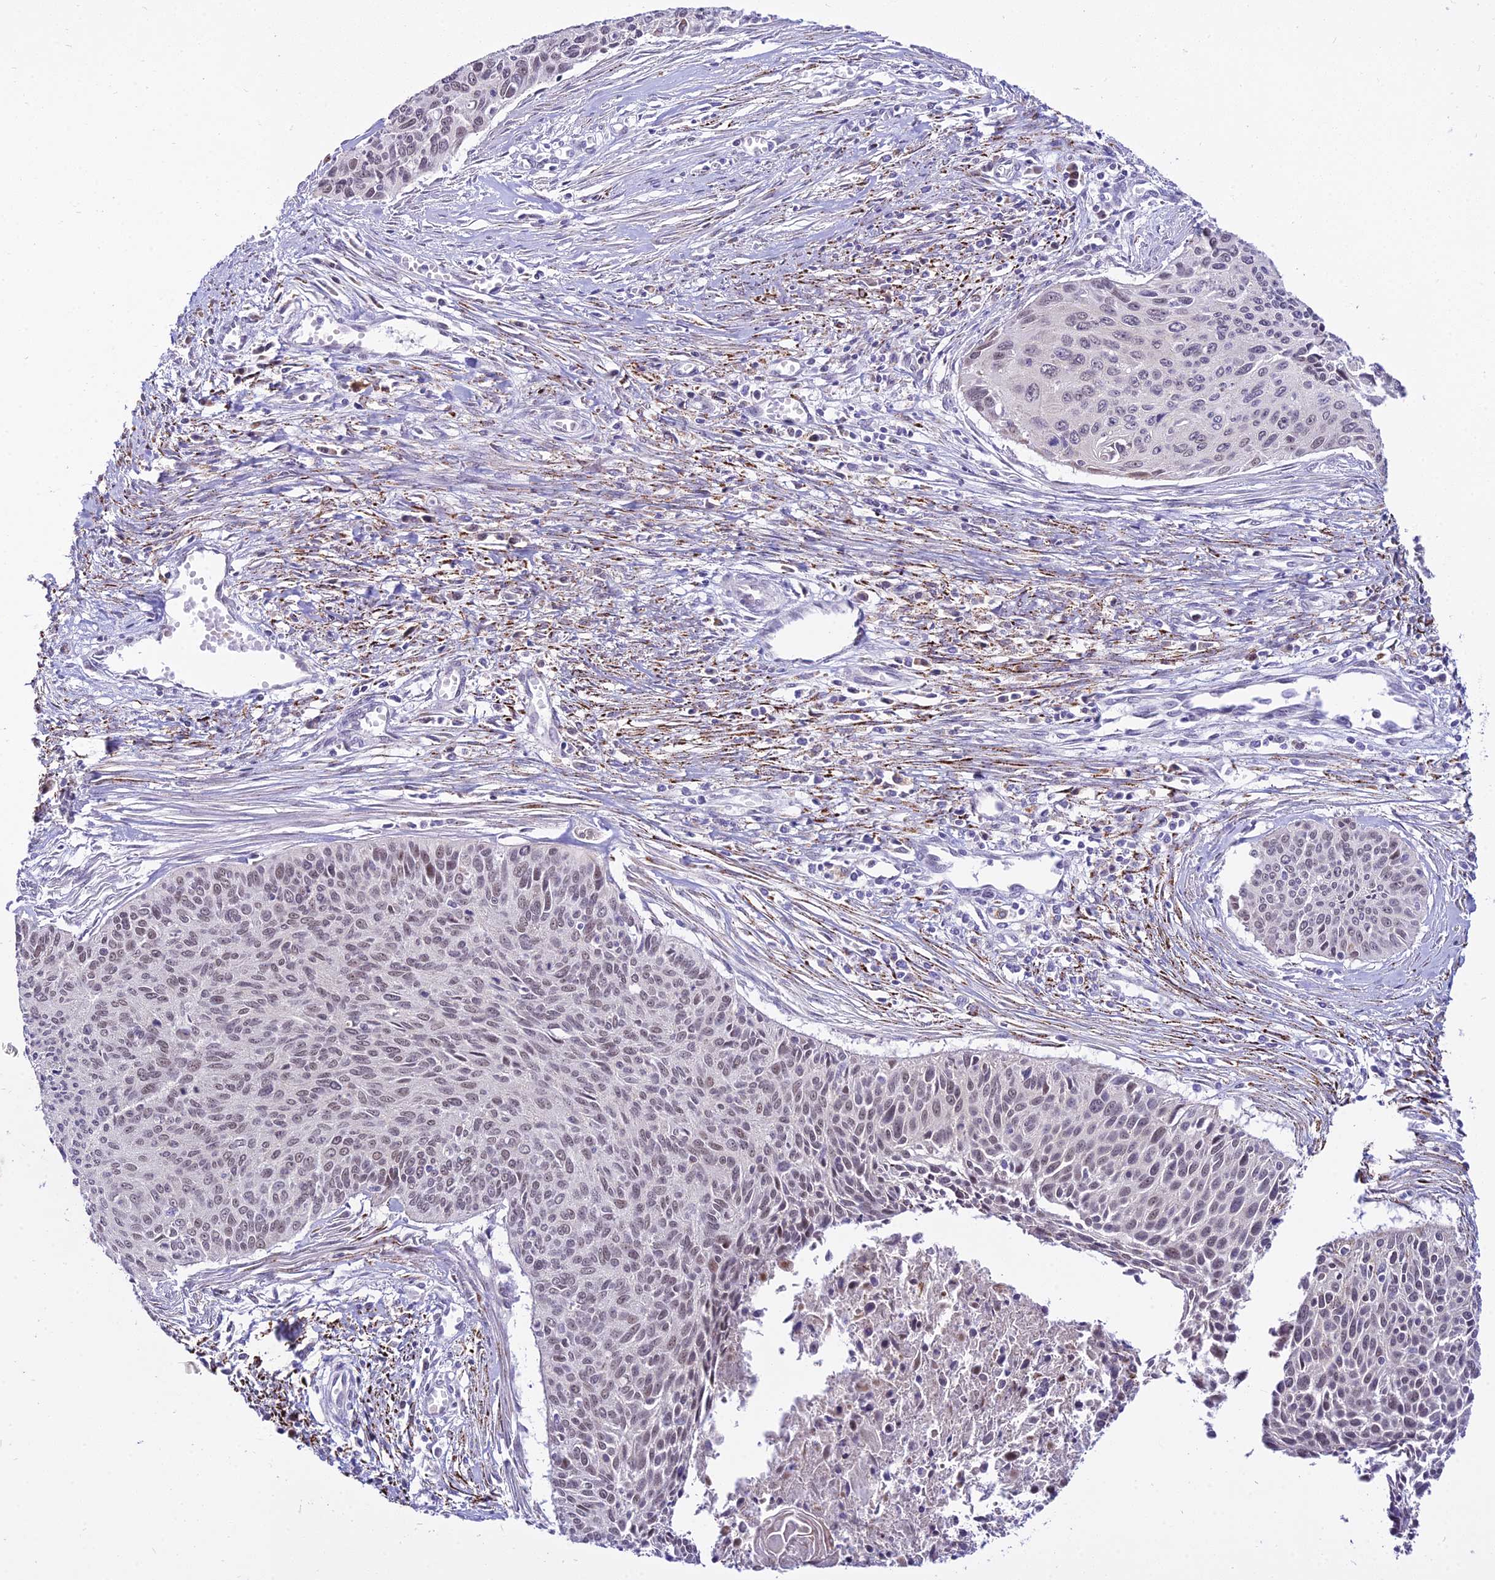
{"staining": {"intensity": "weak", "quantity": "25%-75%", "location": "nuclear"}, "tissue": "cervical cancer", "cell_type": "Tumor cells", "image_type": "cancer", "snomed": [{"axis": "morphology", "description": "Squamous cell carcinoma, NOS"}, {"axis": "topography", "description": "Cervix"}], "caption": "Tumor cells show weak nuclear staining in about 25%-75% of cells in cervical cancer (squamous cell carcinoma).", "gene": "C6orf163", "patient": {"sex": "female", "age": 55}}